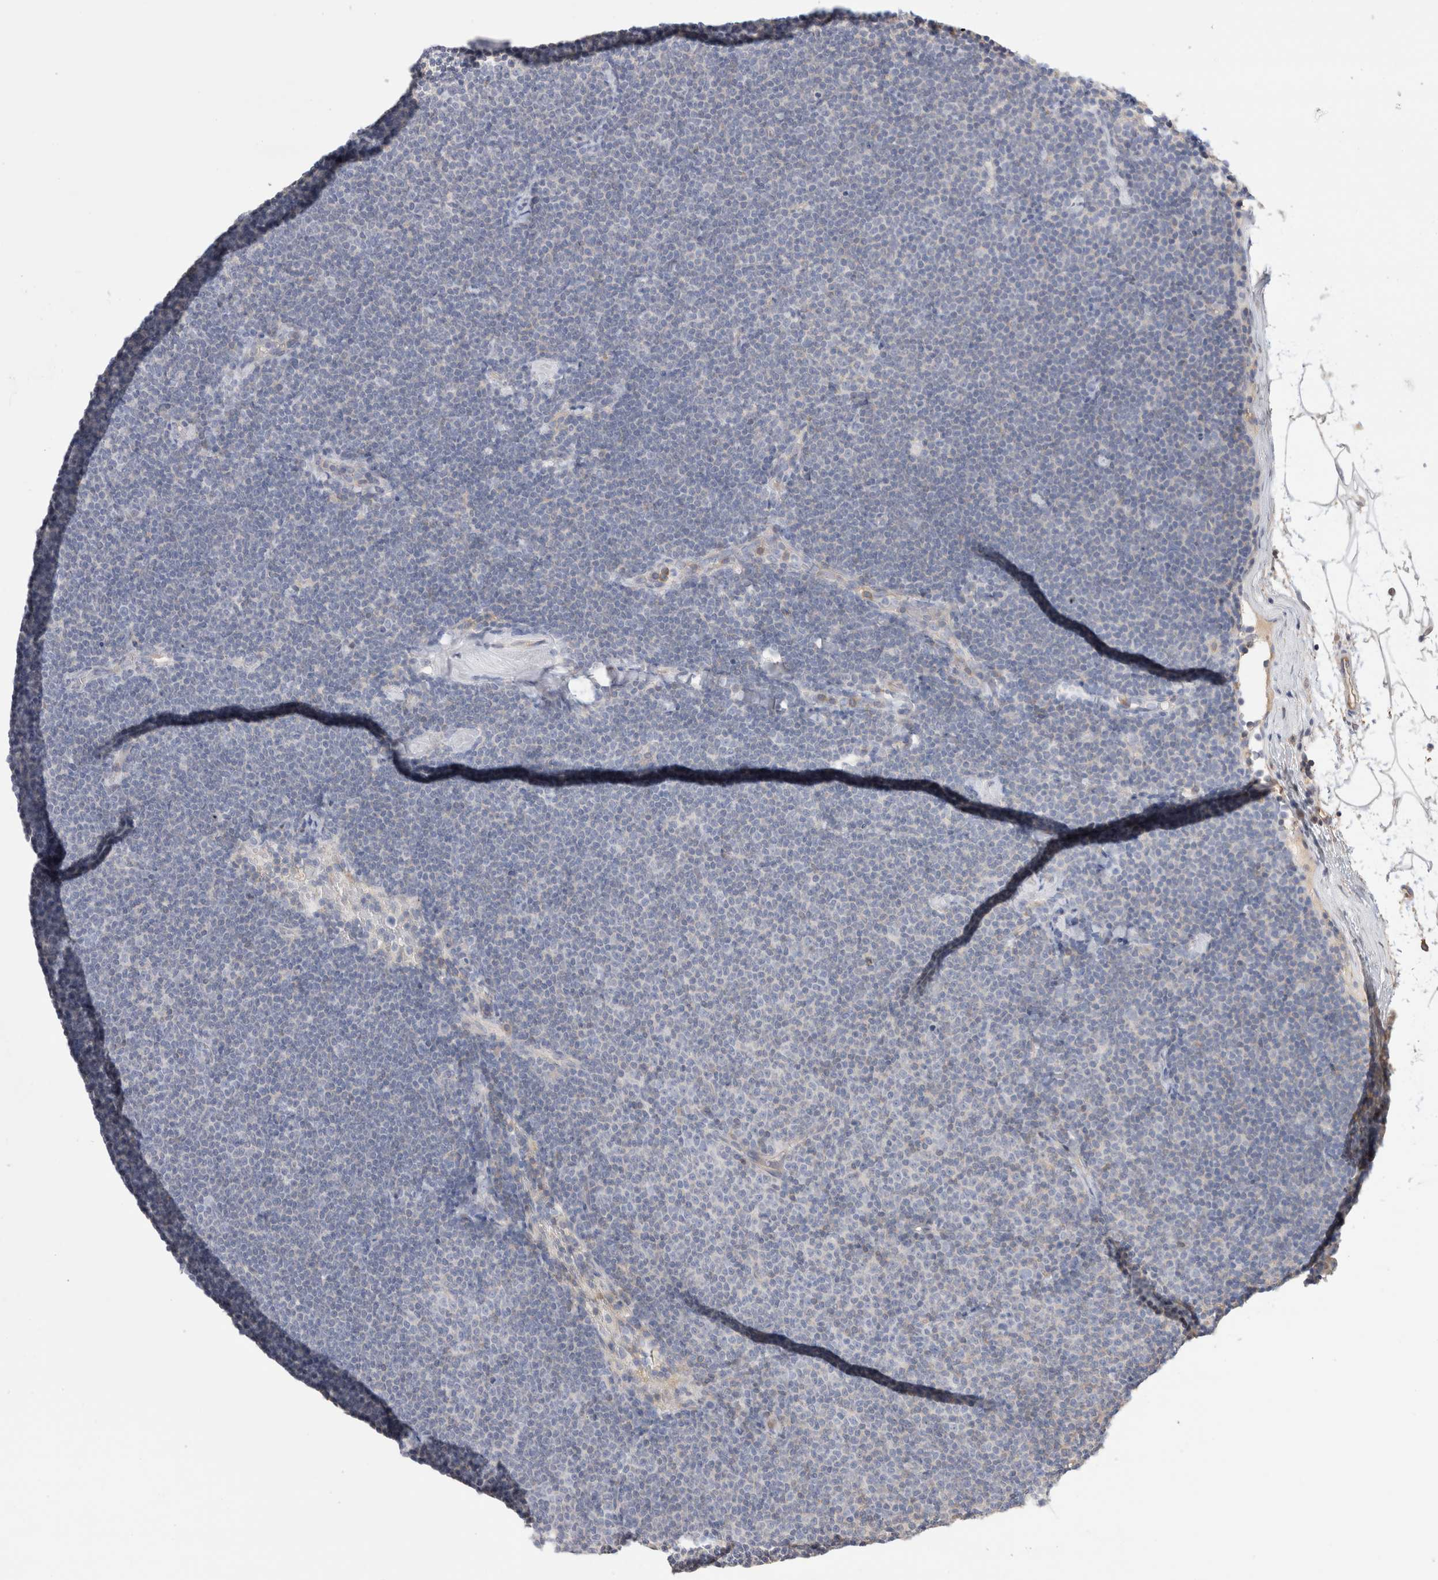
{"staining": {"intensity": "negative", "quantity": "none", "location": "none"}, "tissue": "lymphoma", "cell_type": "Tumor cells", "image_type": "cancer", "snomed": [{"axis": "morphology", "description": "Malignant lymphoma, non-Hodgkin's type, Low grade"}, {"axis": "topography", "description": "Lymph node"}], "caption": "This is an IHC image of low-grade malignant lymphoma, non-Hodgkin's type. There is no positivity in tumor cells.", "gene": "CAPN2", "patient": {"sex": "female", "age": 53}}